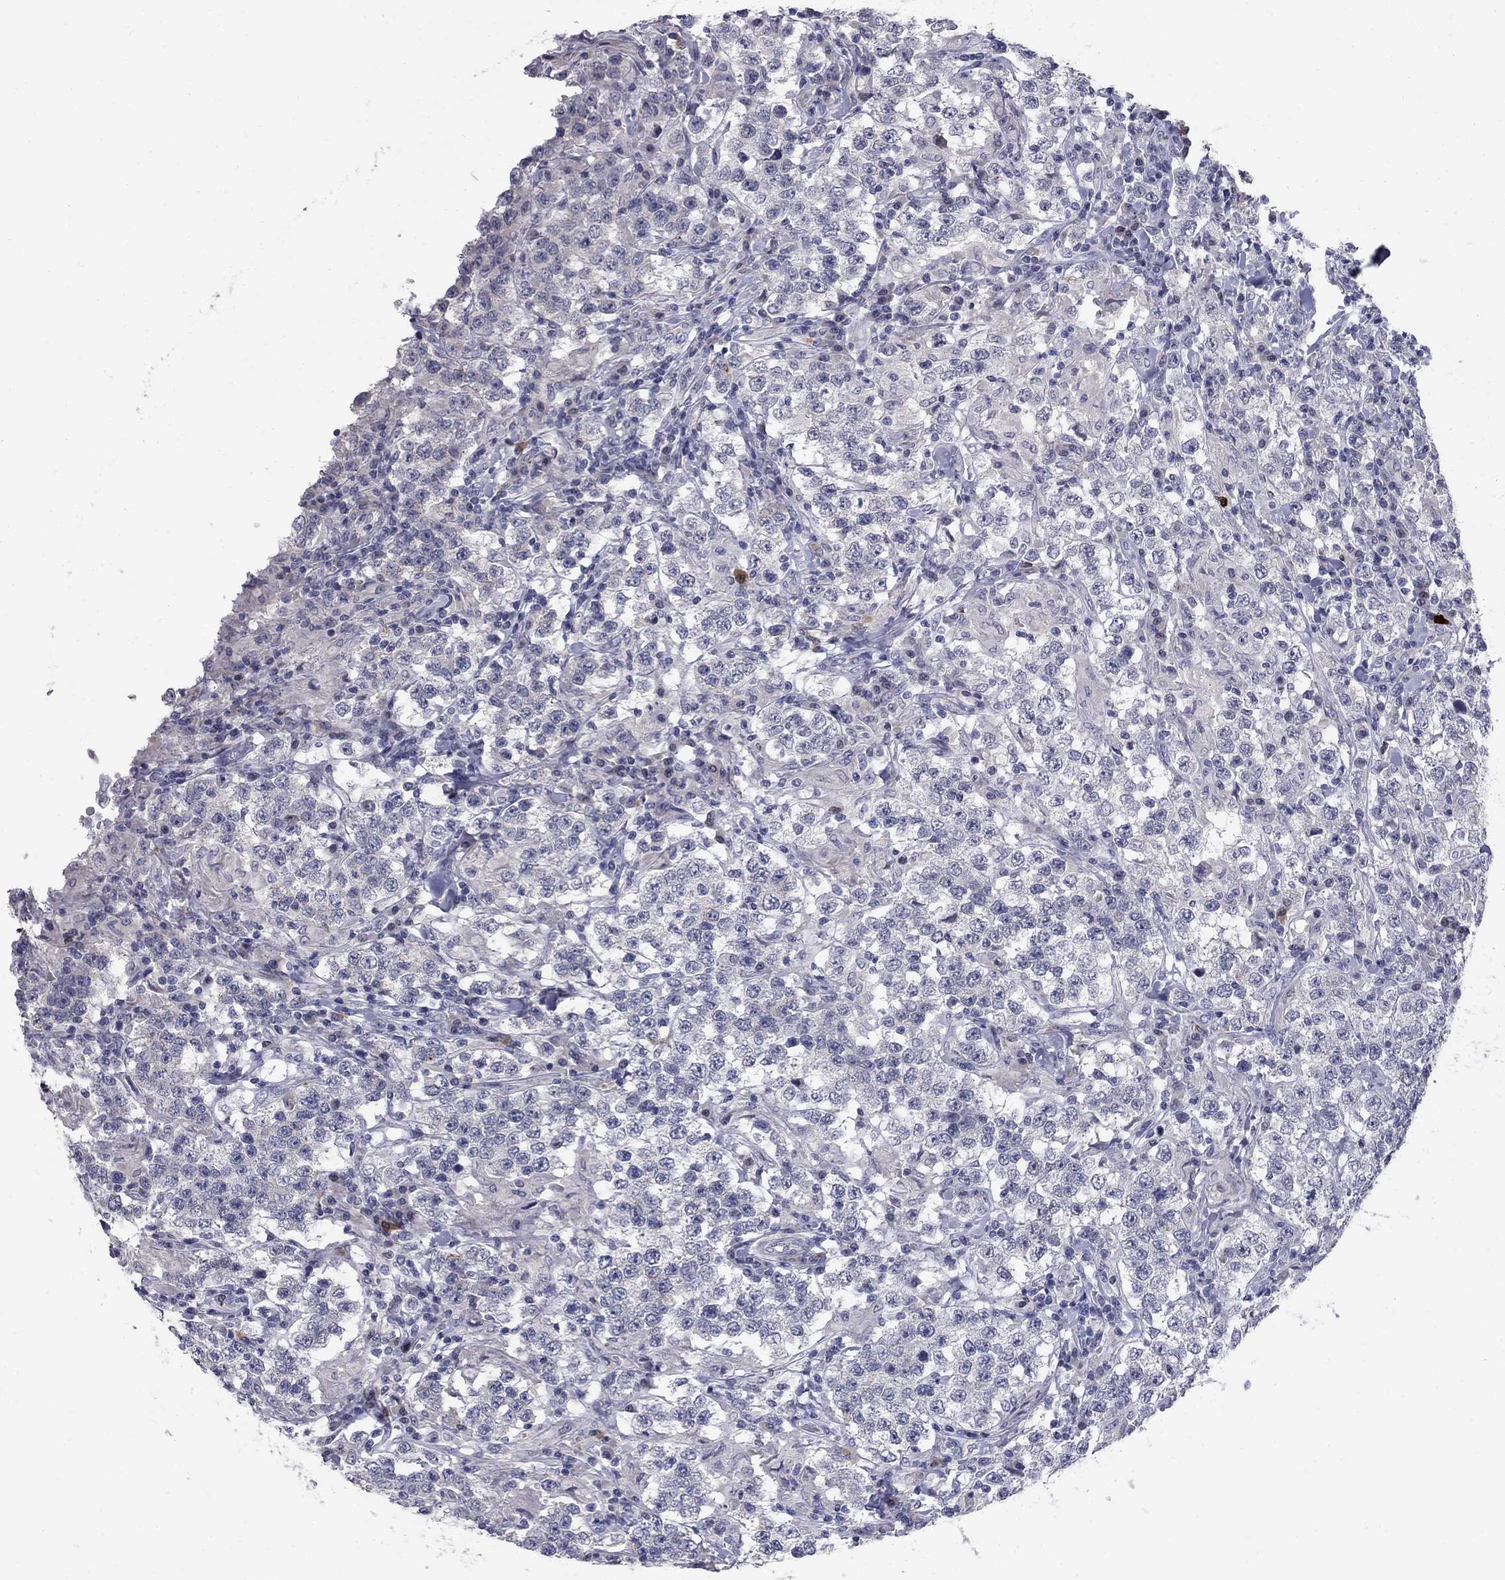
{"staining": {"intensity": "moderate", "quantity": "<25%", "location": "cytoplasmic/membranous"}, "tissue": "testis cancer", "cell_type": "Tumor cells", "image_type": "cancer", "snomed": [{"axis": "morphology", "description": "Seminoma, NOS"}, {"axis": "morphology", "description": "Carcinoma, Embryonal, NOS"}, {"axis": "topography", "description": "Testis"}], "caption": "Embryonal carcinoma (testis) stained with DAB (3,3'-diaminobenzidine) immunohistochemistry exhibits low levels of moderate cytoplasmic/membranous expression in approximately <25% of tumor cells.", "gene": "NTRK2", "patient": {"sex": "male", "age": 41}}